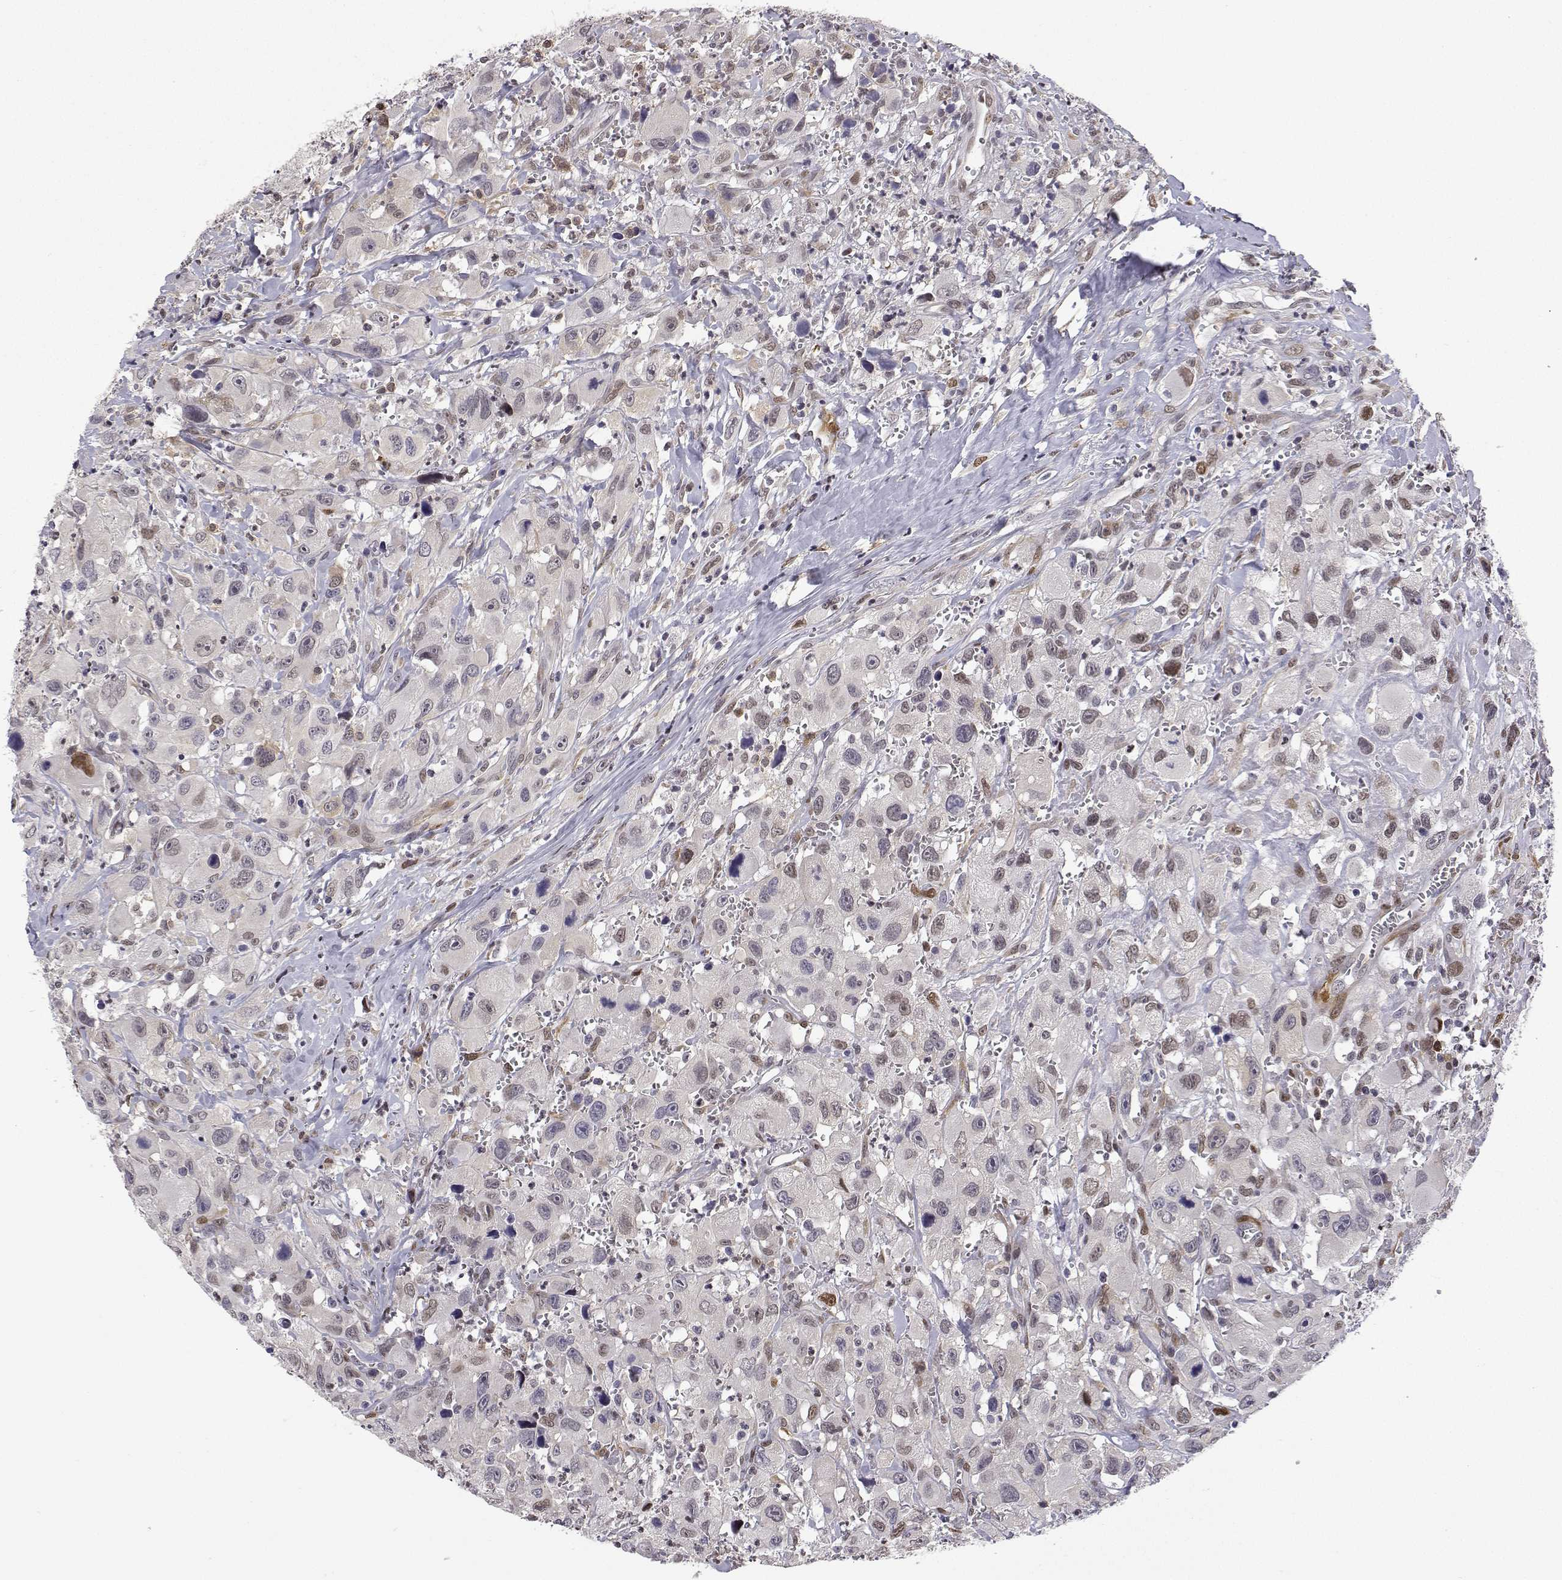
{"staining": {"intensity": "moderate", "quantity": "<25%", "location": "nuclear"}, "tissue": "head and neck cancer", "cell_type": "Tumor cells", "image_type": "cancer", "snomed": [{"axis": "morphology", "description": "Squamous cell carcinoma, NOS"}, {"axis": "morphology", "description": "Squamous cell carcinoma, metastatic, NOS"}, {"axis": "topography", "description": "Oral tissue"}, {"axis": "topography", "description": "Head-Neck"}], "caption": "Head and neck cancer (squamous cell carcinoma) stained with DAB (3,3'-diaminobenzidine) immunohistochemistry displays low levels of moderate nuclear positivity in approximately <25% of tumor cells.", "gene": "PHGDH", "patient": {"sex": "female", "age": 85}}